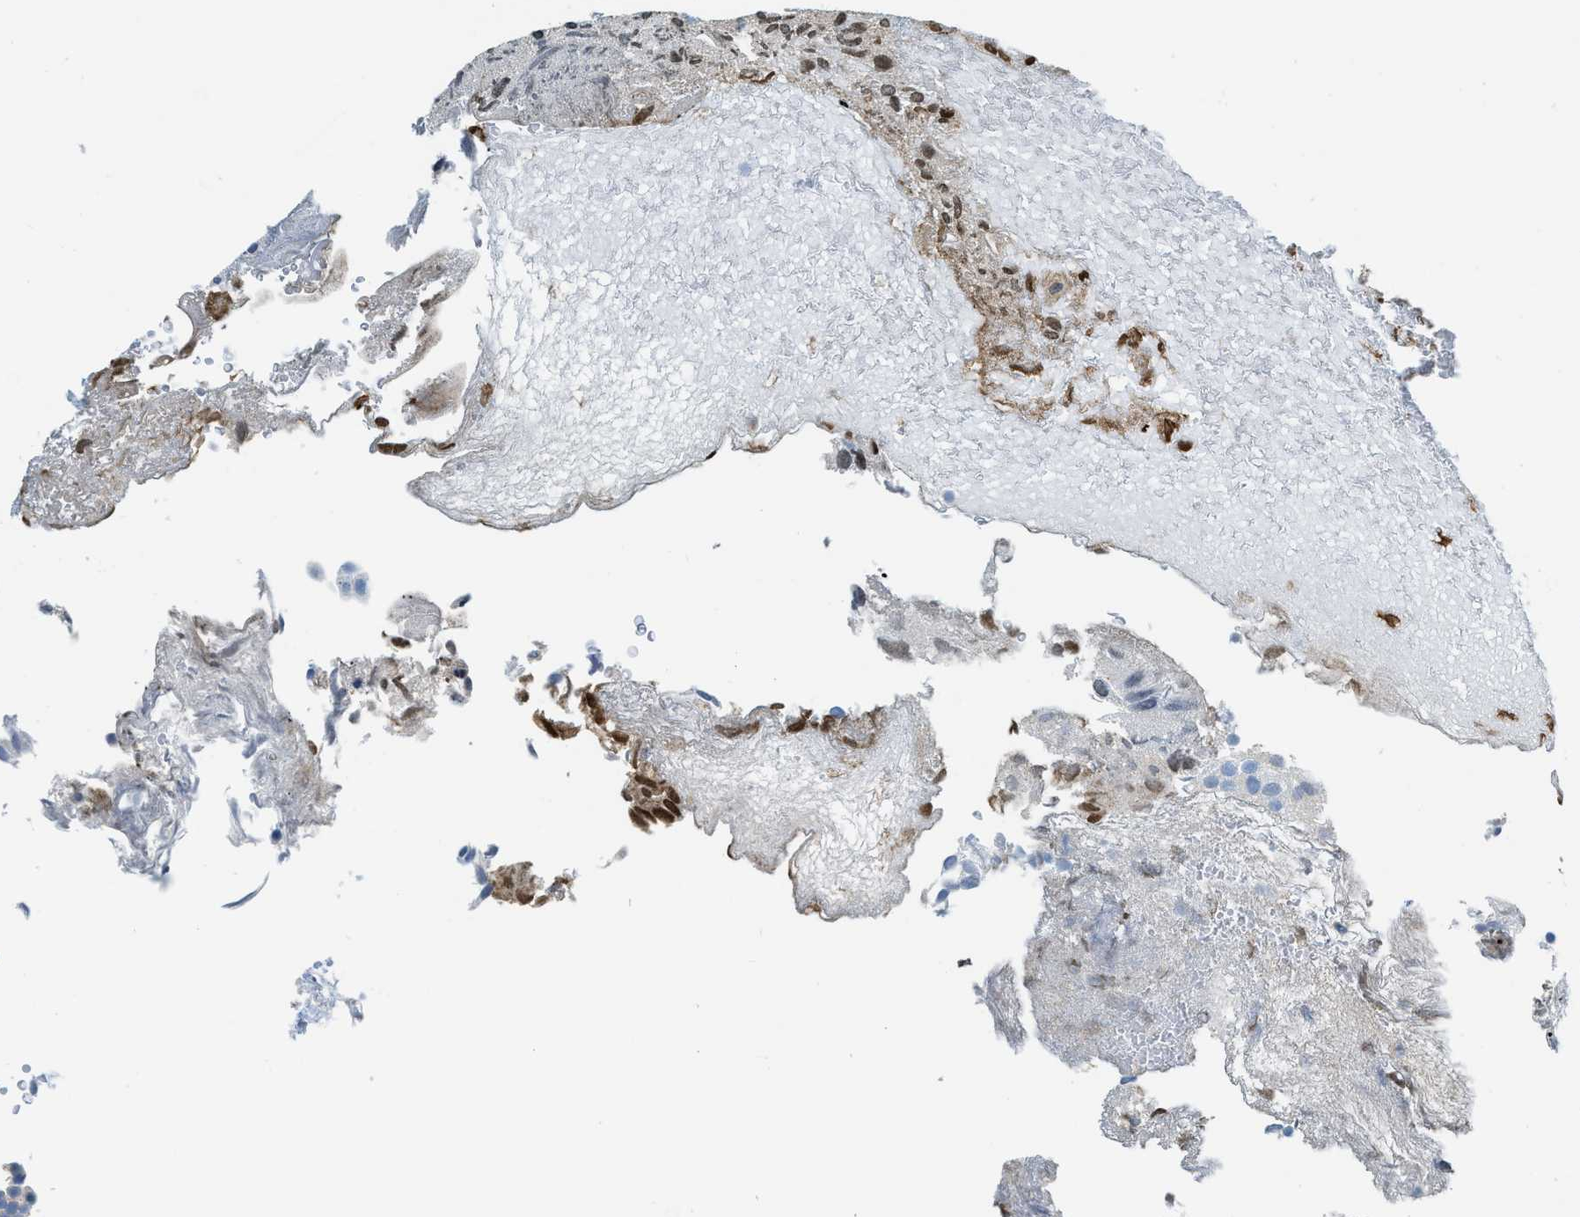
{"staining": {"intensity": "negative", "quantity": "none", "location": "none"}, "tissue": "urothelial cancer", "cell_type": "Tumor cells", "image_type": "cancer", "snomed": [{"axis": "morphology", "description": "Urothelial carcinoma, Low grade"}, {"axis": "topography", "description": "Urinary bladder"}], "caption": "This is an immunohistochemistry (IHC) image of human urothelial cancer. There is no expression in tumor cells.", "gene": "MBL2", "patient": {"sex": "male", "age": 78}}